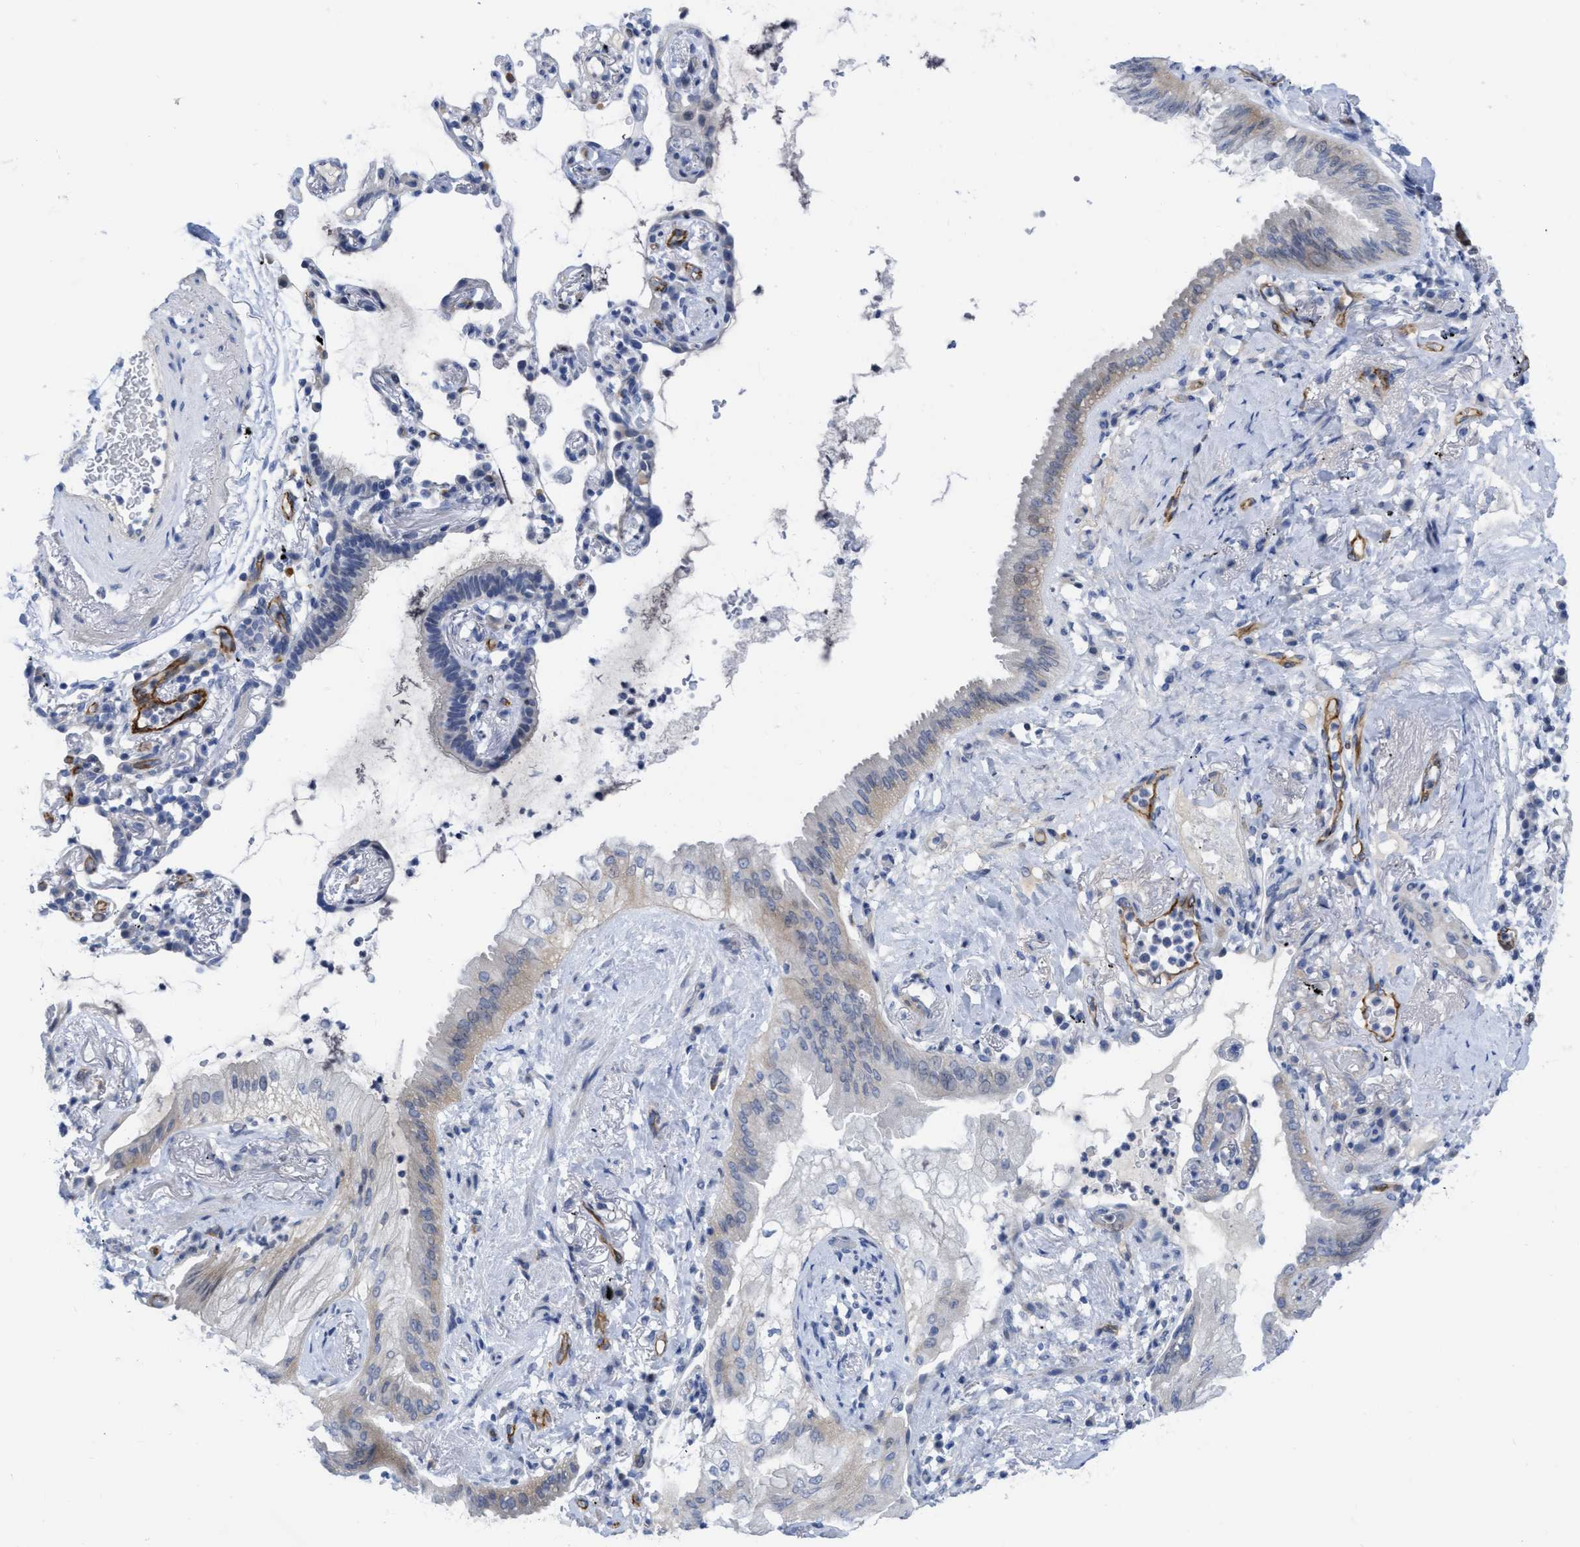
{"staining": {"intensity": "weak", "quantity": "25%-75%", "location": "cytoplasmic/membranous"}, "tissue": "lung cancer", "cell_type": "Tumor cells", "image_type": "cancer", "snomed": [{"axis": "morphology", "description": "Normal tissue, NOS"}, {"axis": "morphology", "description": "Adenocarcinoma, NOS"}, {"axis": "topography", "description": "Bronchus"}, {"axis": "topography", "description": "Lung"}], "caption": "The image reveals staining of lung adenocarcinoma, revealing weak cytoplasmic/membranous protein staining (brown color) within tumor cells. Nuclei are stained in blue.", "gene": "ACKR1", "patient": {"sex": "female", "age": 70}}